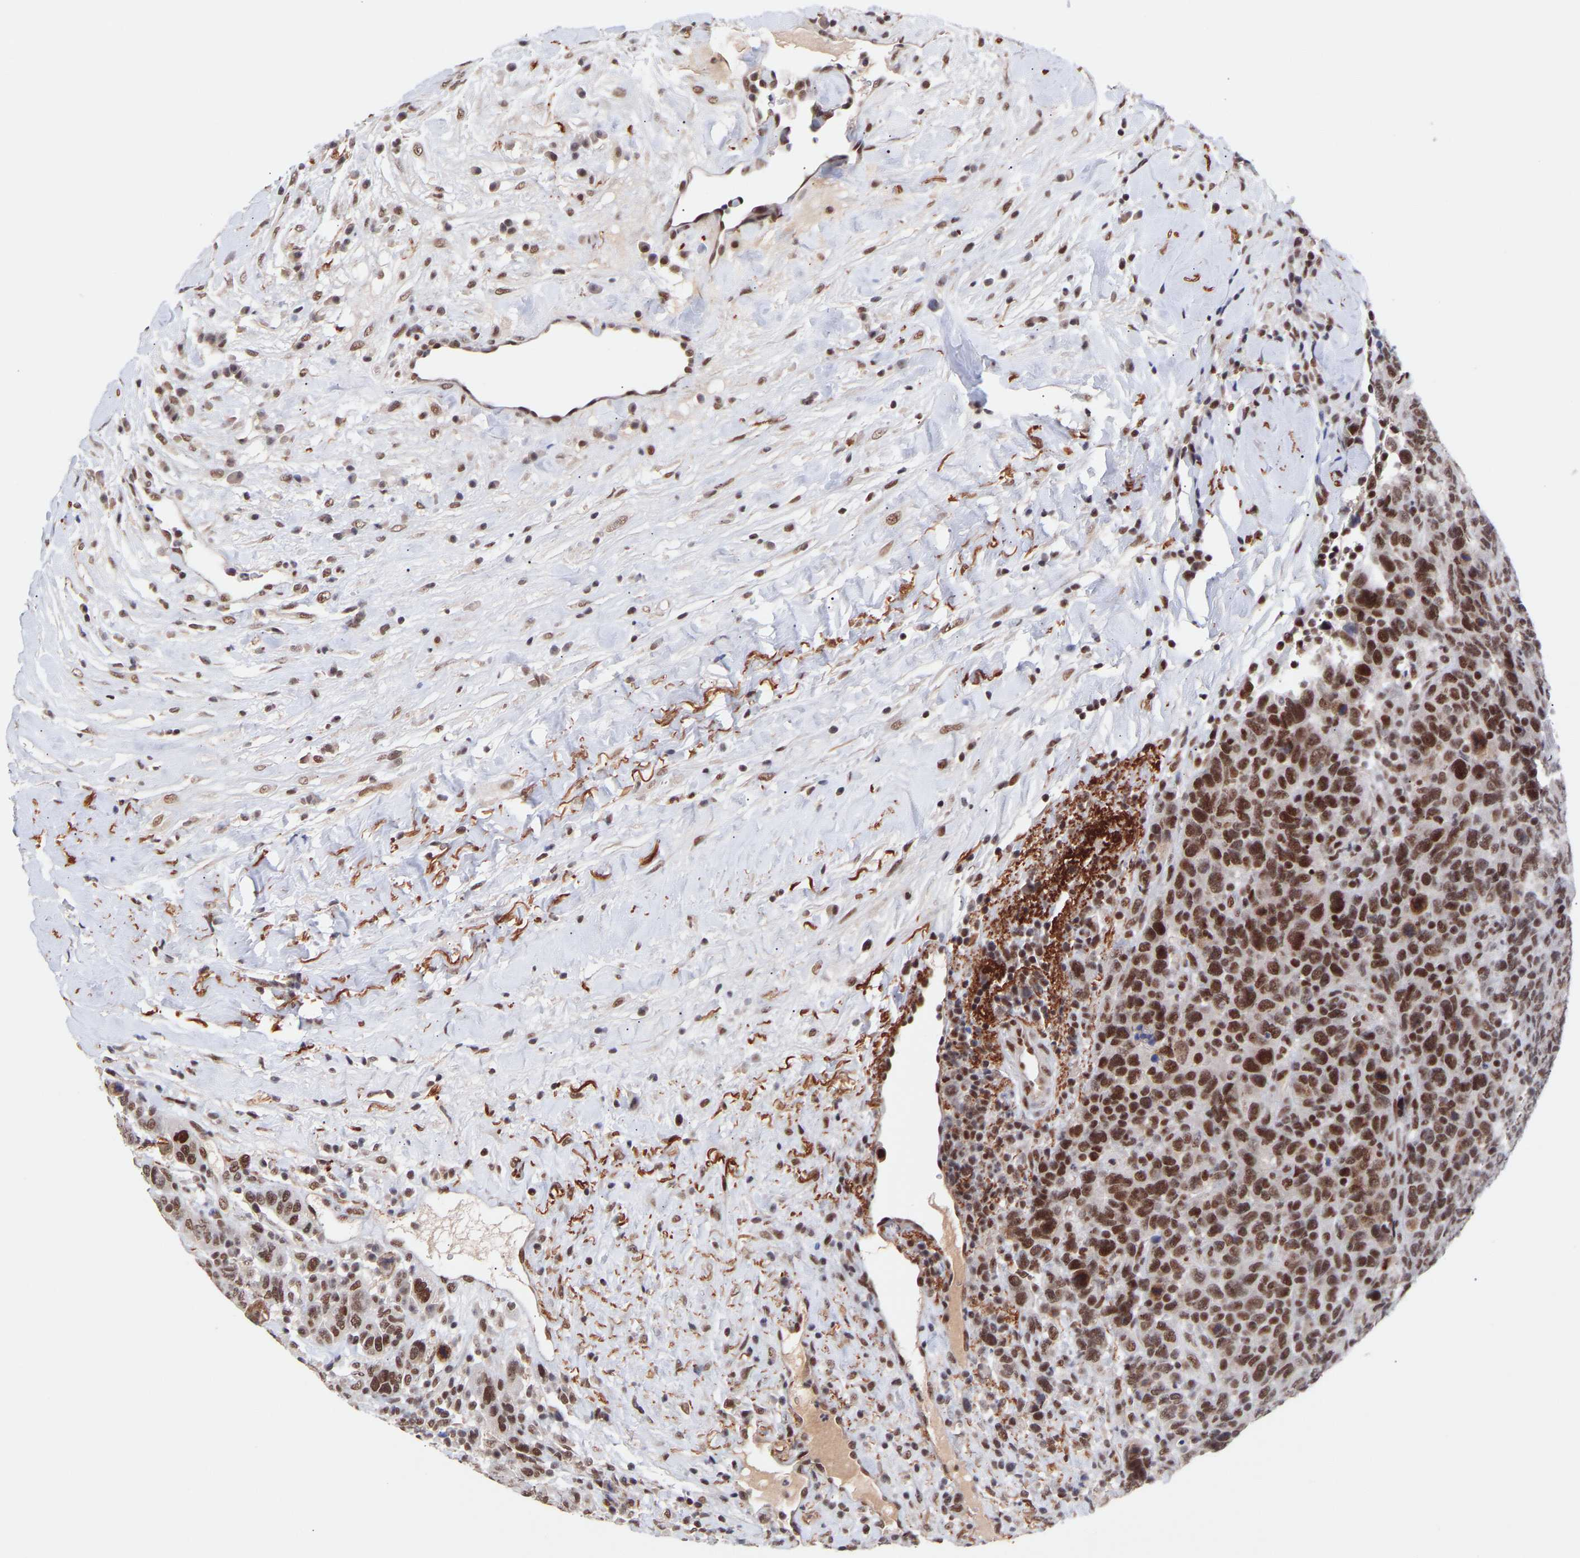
{"staining": {"intensity": "strong", "quantity": ">75%", "location": "nuclear"}, "tissue": "breast cancer", "cell_type": "Tumor cells", "image_type": "cancer", "snomed": [{"axis": "morphology", "description": "Duct carcinoma"}, {"axis": "topography", "description": "Breast"}], "caption": "This photomicrograph shows immunohistochemistry (IHC) staining of human breast cancer (invasive ductal carcinoma), with high strong nuclear expression in approximately >75% of tumor cells.", "gene": "RBM15", "patient": {"sex": "female", "age": 37}}